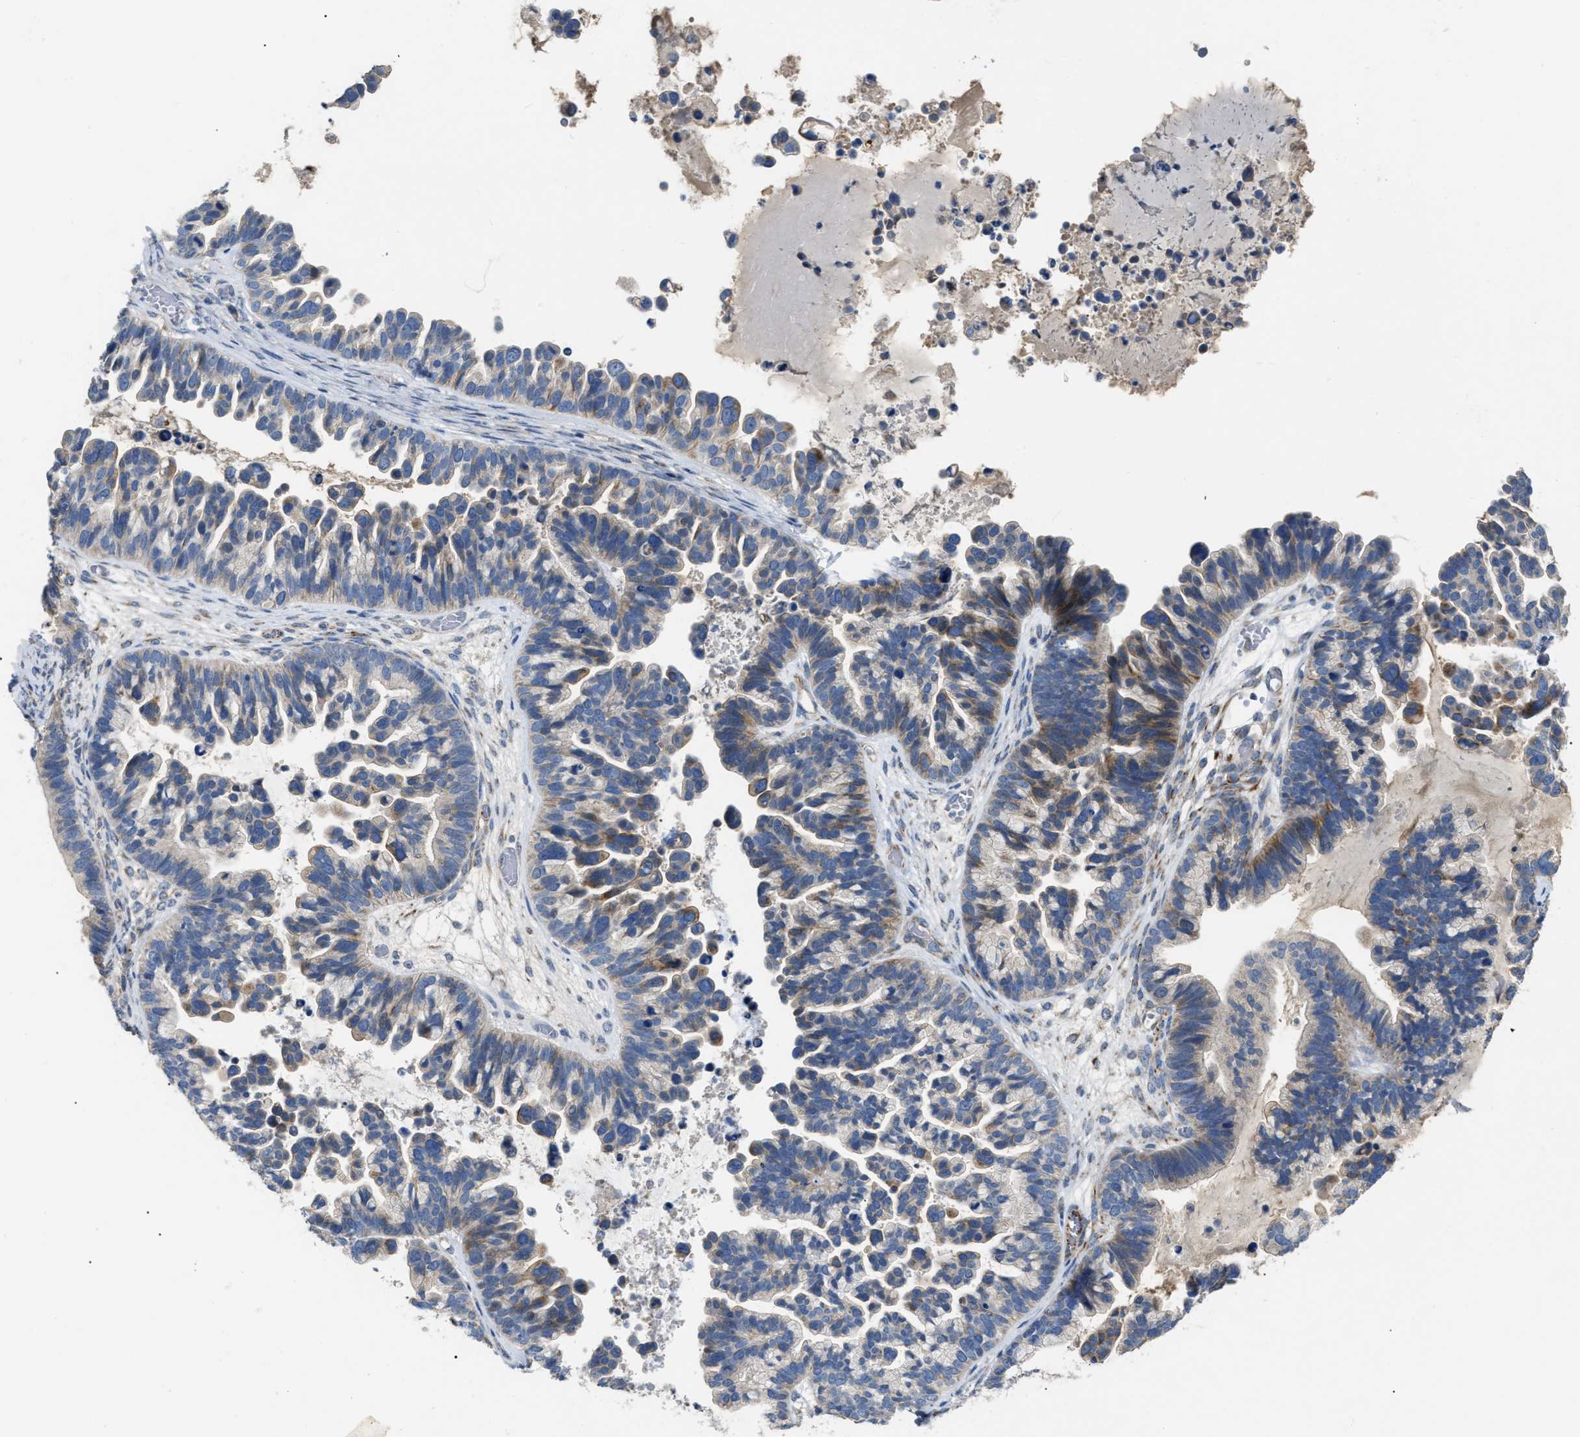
{"staining": {"intensity": "moderate", "quantity": "25%-75%", "location": "cytoplasmic/membranous"}, "tissue": "ovarian cancer", "cell_type": "Tumor cells", "image_type": "cancer", "snomed": [{"axis": "morphology", "description": "Cystadenocarcinoma, serous, NOS"}, {"axis": "topography", "description": "Ovary"}], "caption": "Brown immunohistochemical staining in serous cystadenocarcinoma (ovarian) displays moderate cytoplasmic/membranous staining in approximately 25%-75% of tumor cells.", "gene": "DHX58", "patient": {"sex": "female", "age": 56}}